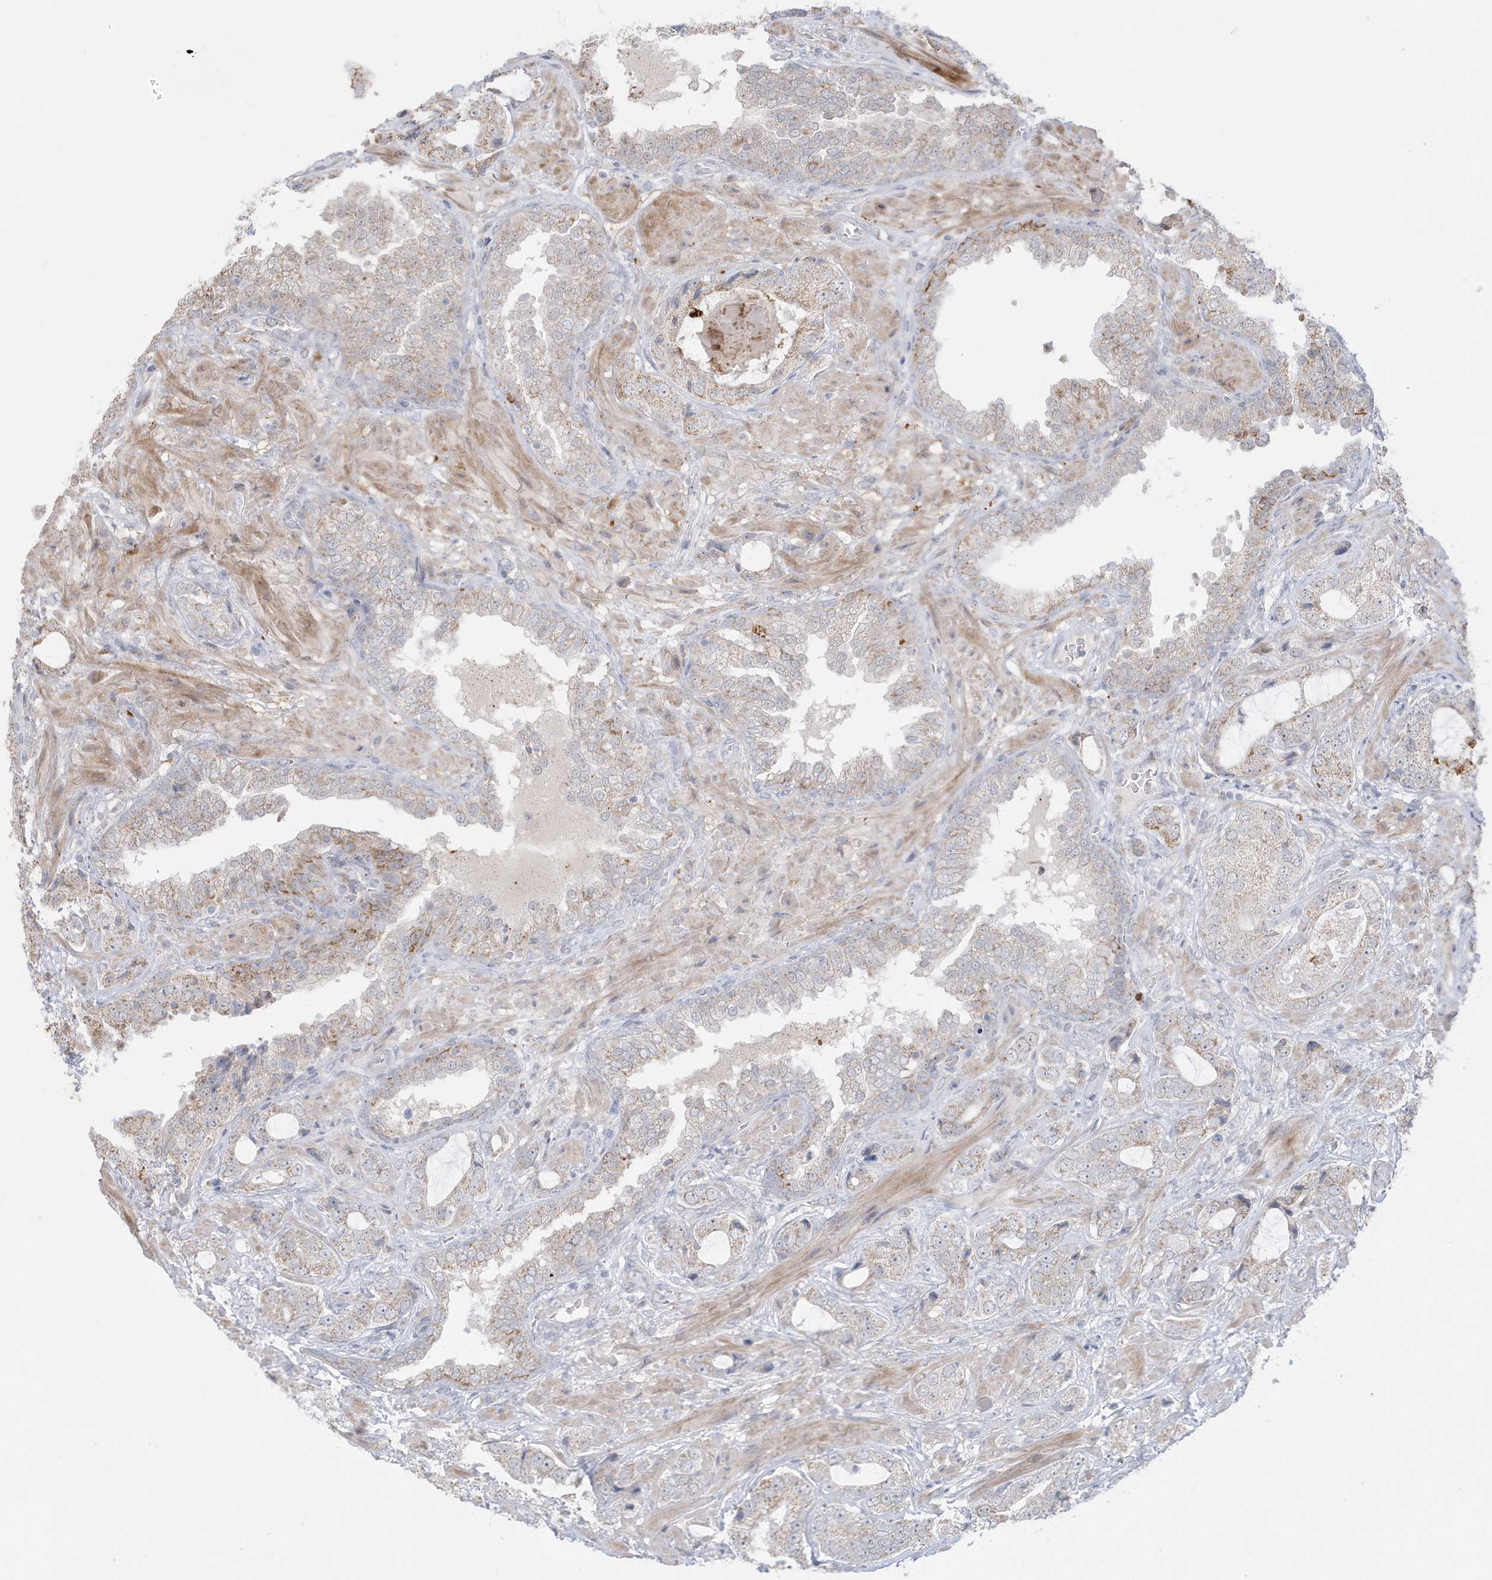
{"staining": {"intensity": "weak", "quantity": "25%-75%", "location": "cytoplasmic/membranous"}, "tissue": "prostate cancer", "cell_type": "Tumor cells", "image_type": "cancer", "snomed": [{"axis": "morphology", "description": "Normal tissue, NOS"}, {"axis": "morphology", "description": "Adenocarcinoma, High grade"}, {"axis": "topography", "description": "Prostate"}, {"axis": "topography", "description": "Peripheral nerve tissue"}], "caption": "Brown immunohistochemical staining in adenocarcinoma (high-grade) (prostate) exhibits weak cytoplasmic/membranous positivity in about 25%-75% of tumor cells.", "gene": "FNDC1", "patient": {"sex": "male", "age": 59}}